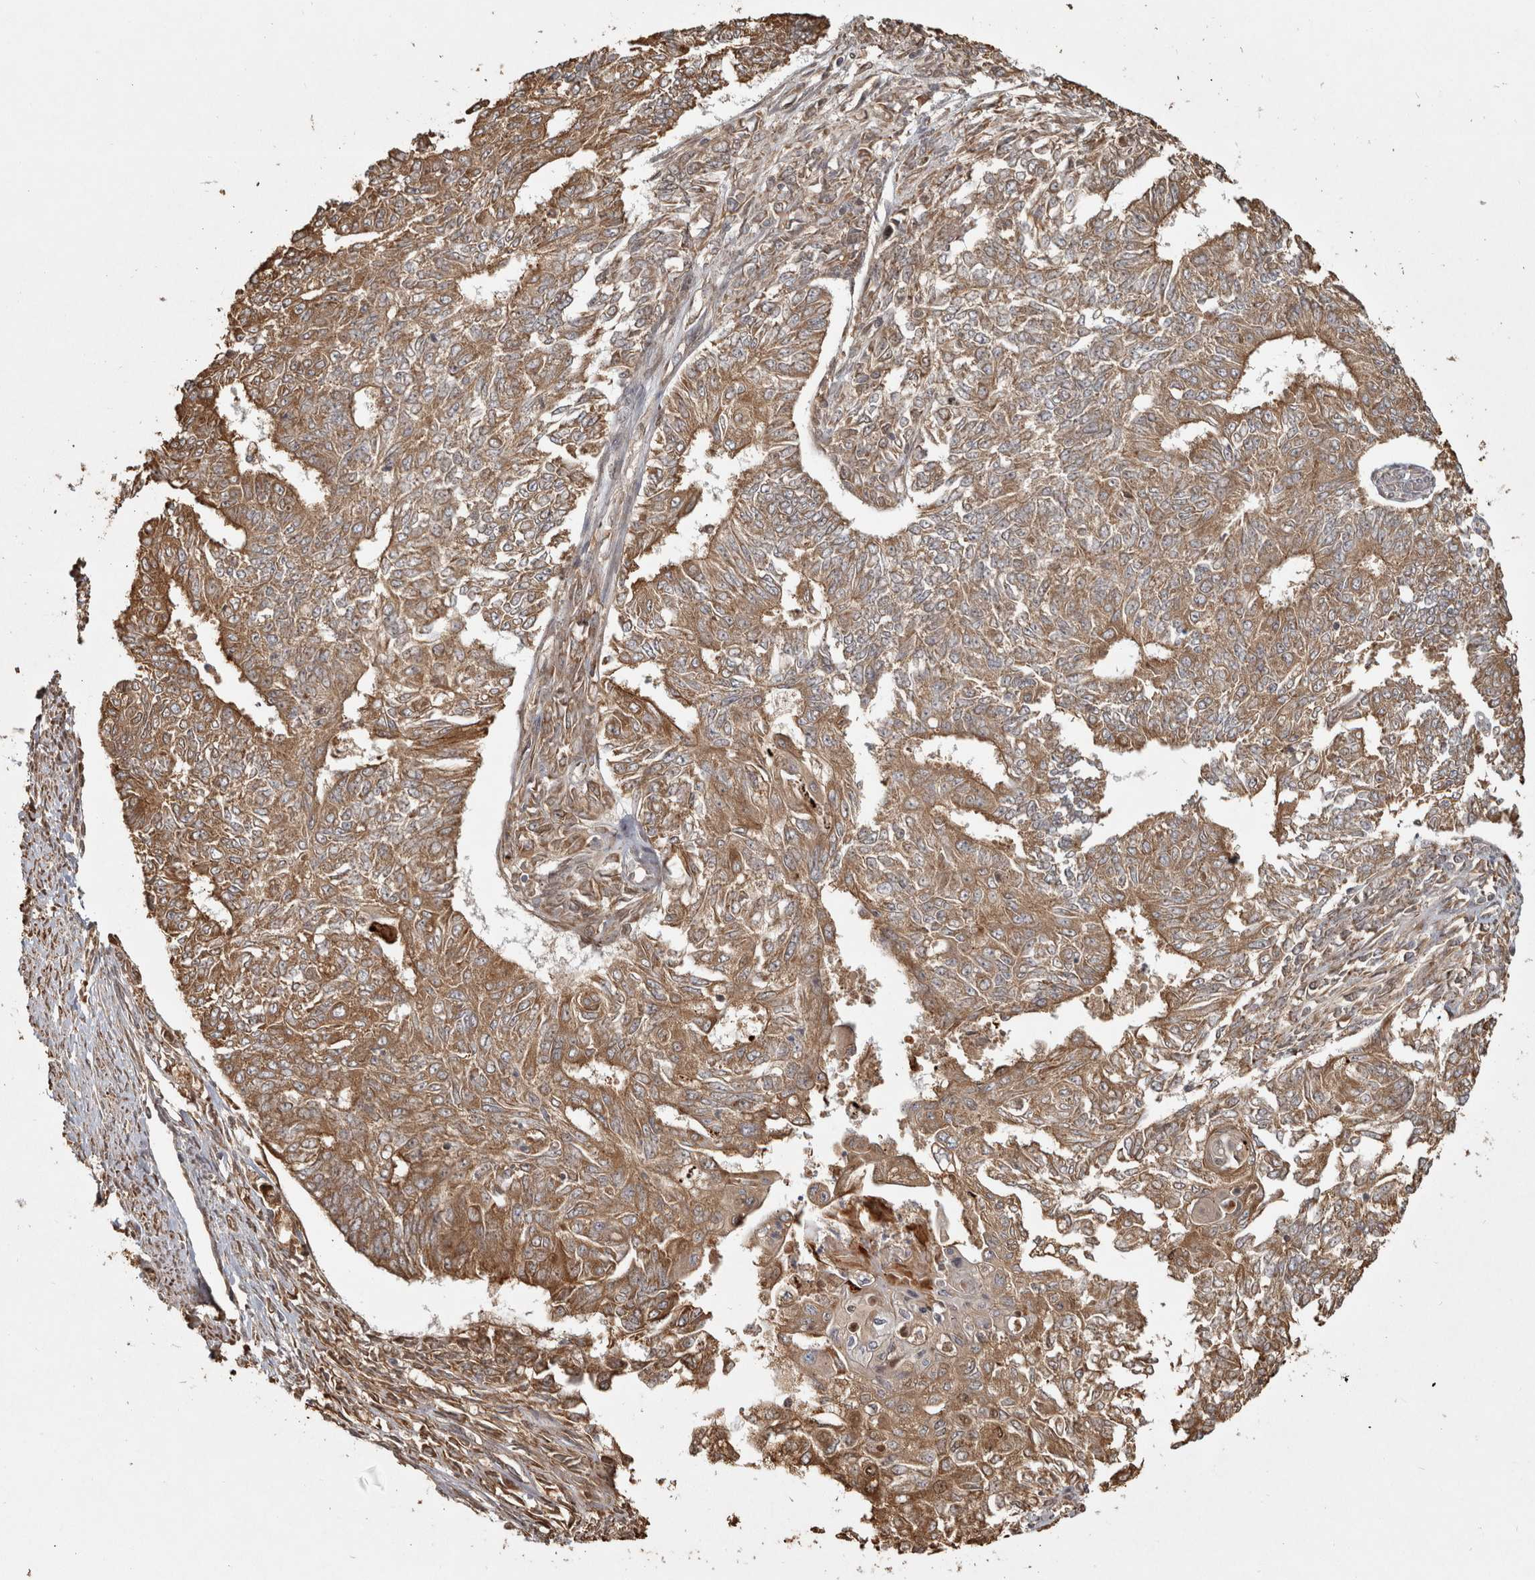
{"staining": {"intensity": "moderate", "quantity": ">75%", "location": "cytoplasmic/membranous"}, "tissue": "endometrial cancer", "cell_type": "Tumor cells", "image_type": "cancer", "snomed": [{"axis": "morphology", "description": "Adenocarcinoma, NOS"}, {"axis": "topography", "description": "Endometrium"}], "caption": "A histopathology image of endometrial adenocarcinoma stained for a protein reveals moderate cytoplasmic/membranous brown staining in tumor cells.", "gene": "CAMSAP2", "patient": {"sex": "female", "age": 32}}